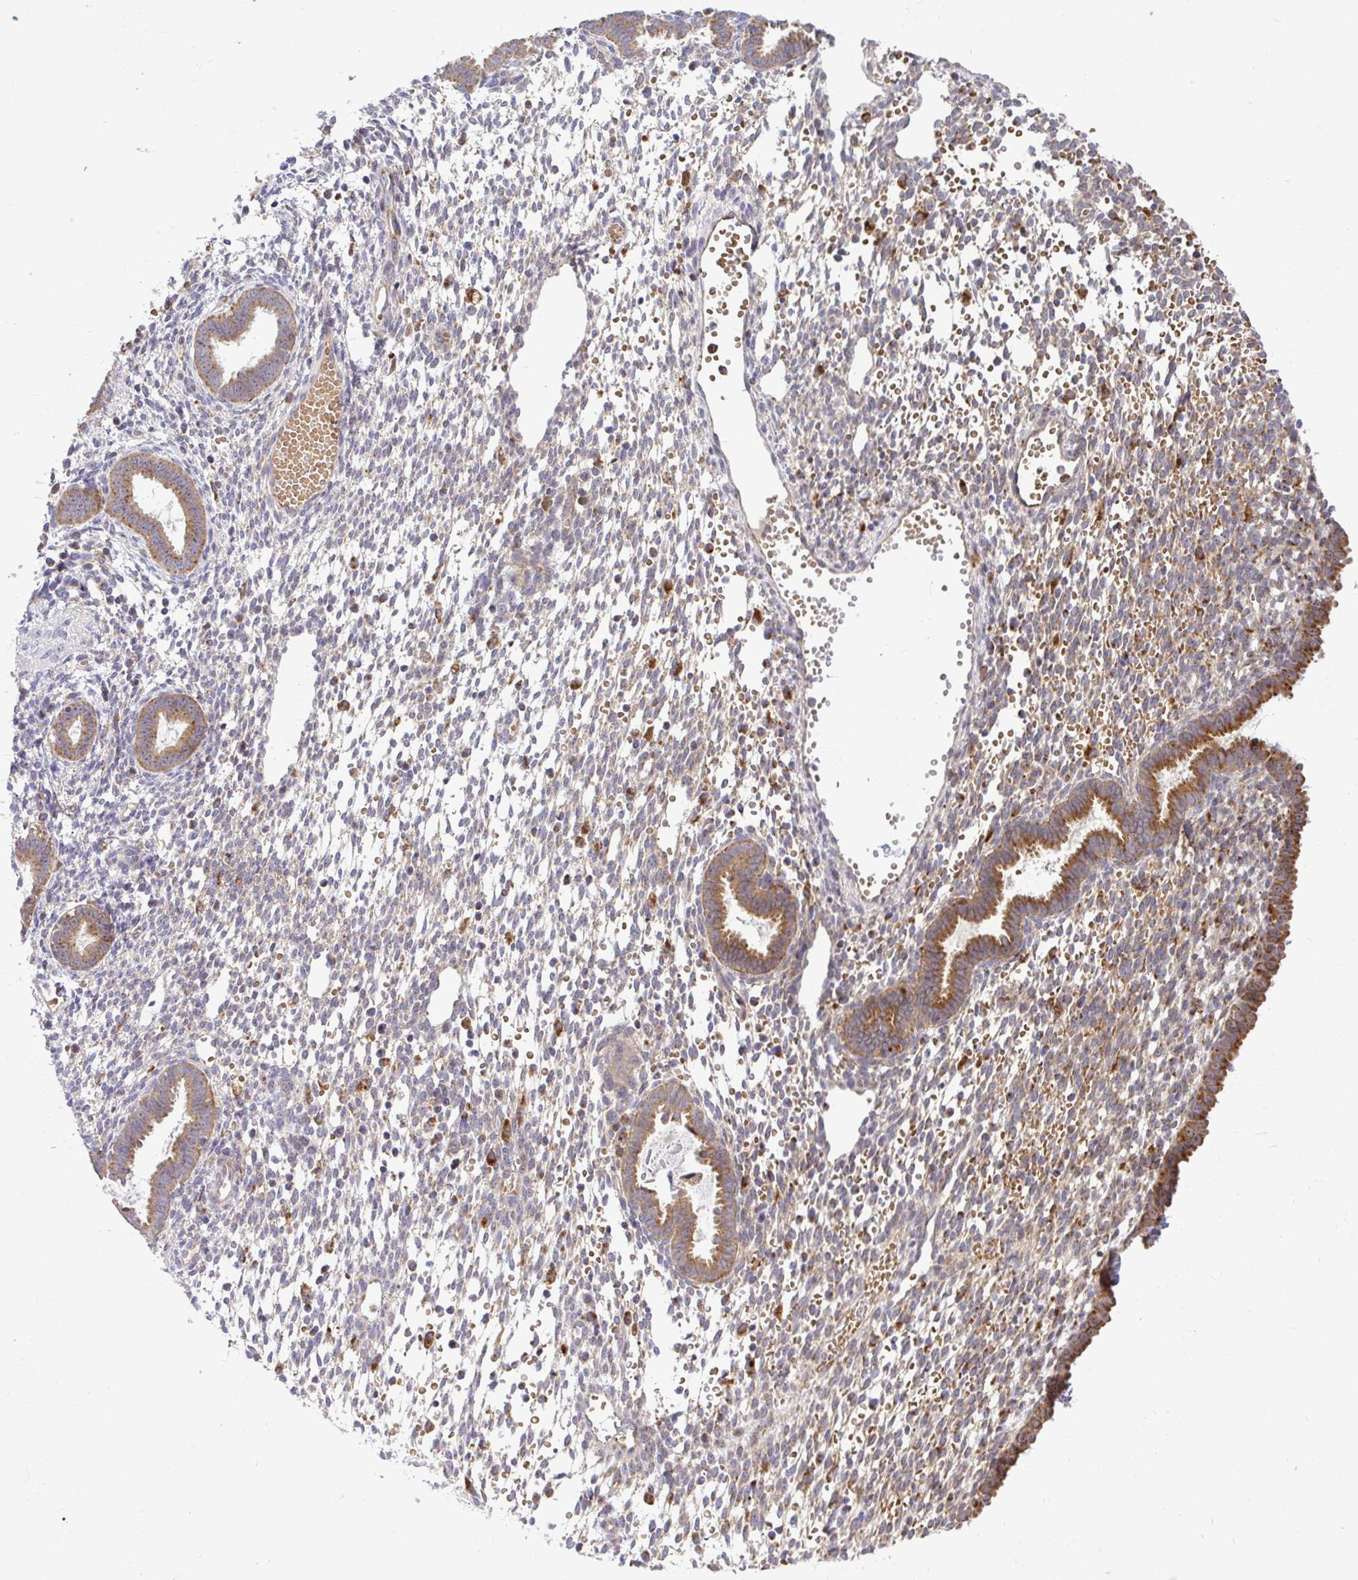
{"staining": {"intensity": "moderate", "quantity": "<25%", "location": "cytoplasmic/membranous"}, "tissue": "endometrium", "cell_type": "Cells in endometrial stroma", "image_type": "normal", "snomed": [{"axis": "morphology", "description": "Normal tissue, NOS"}, {"axis": "topography", "description": "Endometrium"}], "caption": "Endometrium stained with DAB IHC exhibits low levels of moderate cytoplasmic/membranous expression in about <25% of cells in endometrial stroma. The protein of interest is stained brown, and the nuclei are stained in blue (DAB (3,3'-diaminobenzidine) IHC with brightfield microscopy, high magnification).", "gene": "VTI1B", "patient": {"sex": "female", "age": 36}}